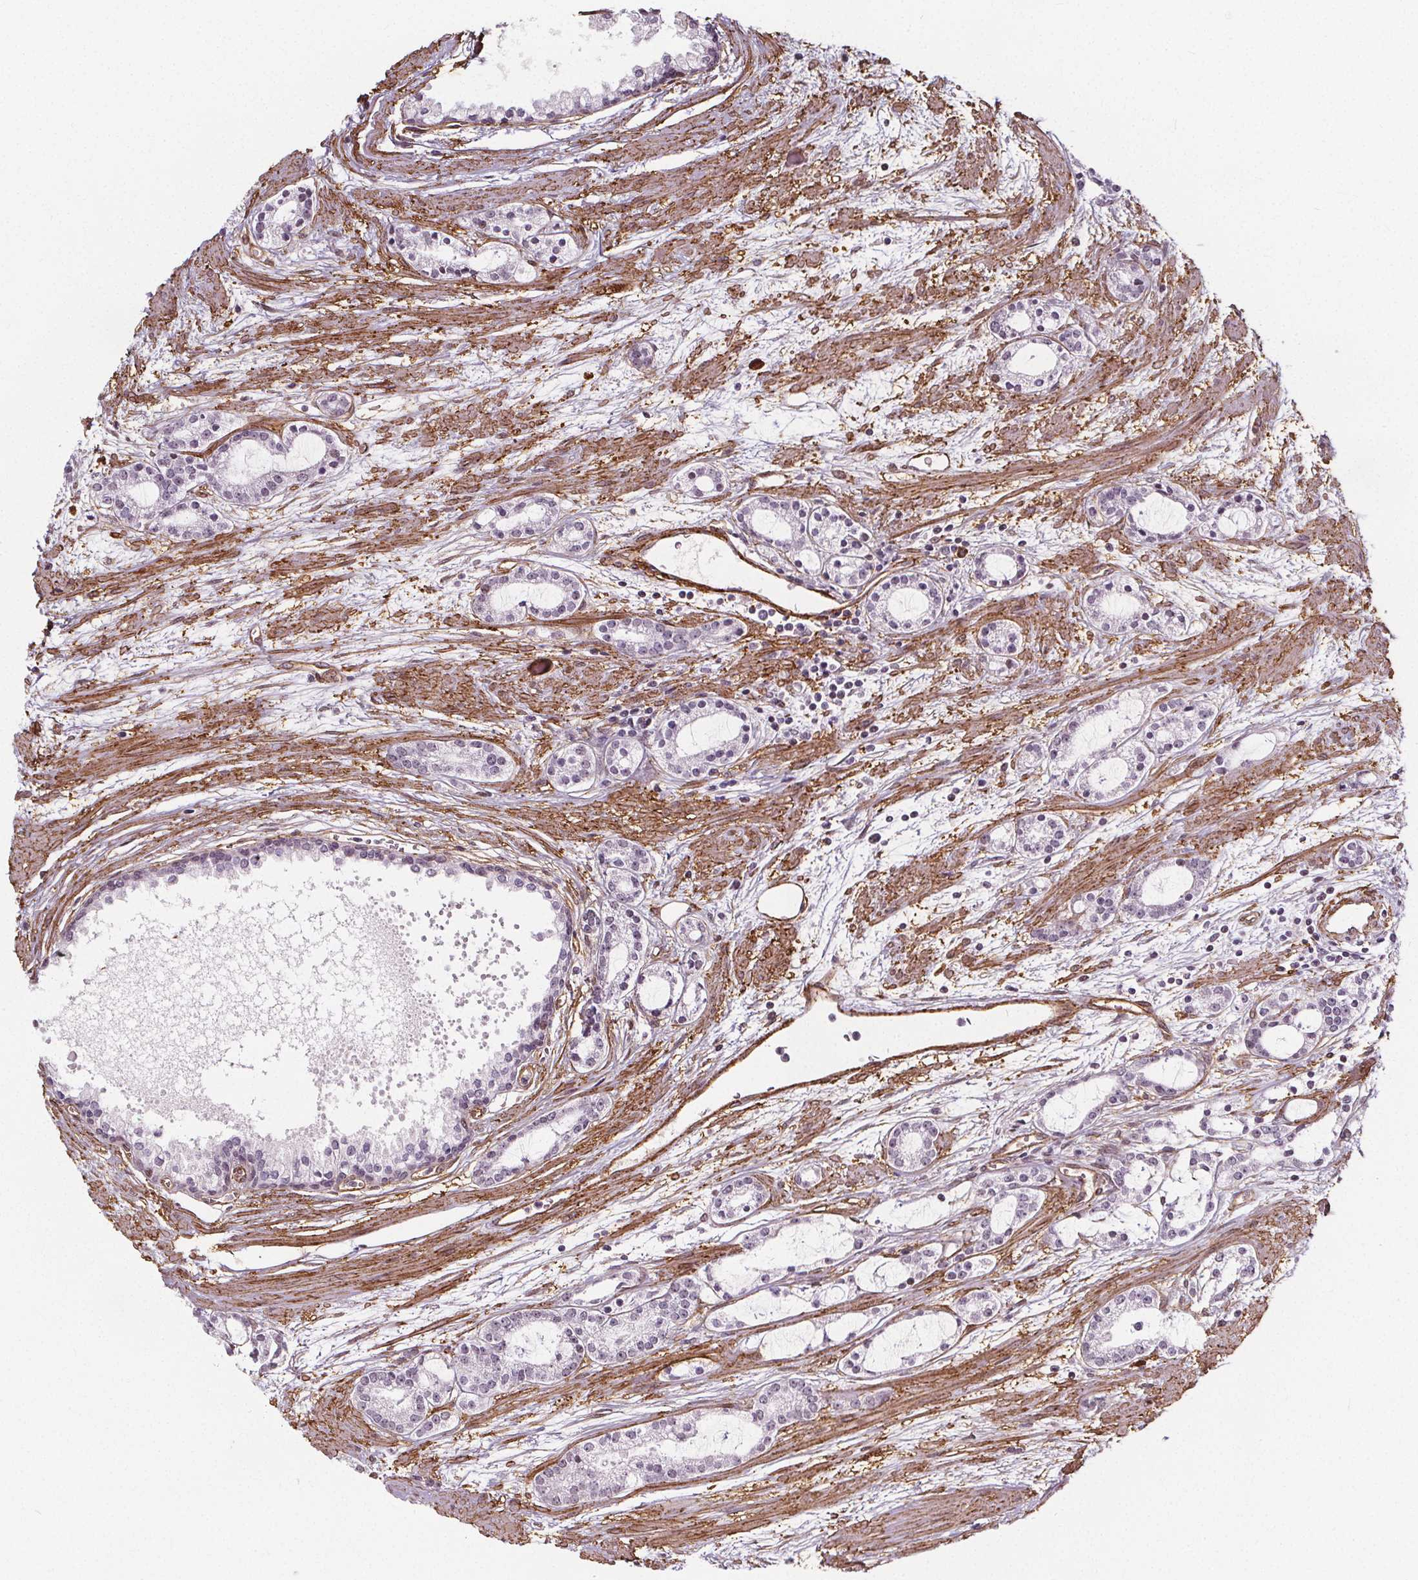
{"staining": {"intensity": "negative", "quantity": "none", "location": "none"}, "tissue": "prostate cancer", "cell_type": "Tumor cells", "image_type": "cancer", "snomed": [{"axis": "morphology", "description": "Adenocarcinoma, Medium grade"}, {"axis": "topography", "description": "Prostate"}], "caption": "Medium-grade adenocarcinoma (prostate) stained for a protein using immunohistochemistry (IHC) demonstrates no positivity tumor cells.", "gene": "HAS1", "patient": {"sex": "male", "age": 57}}